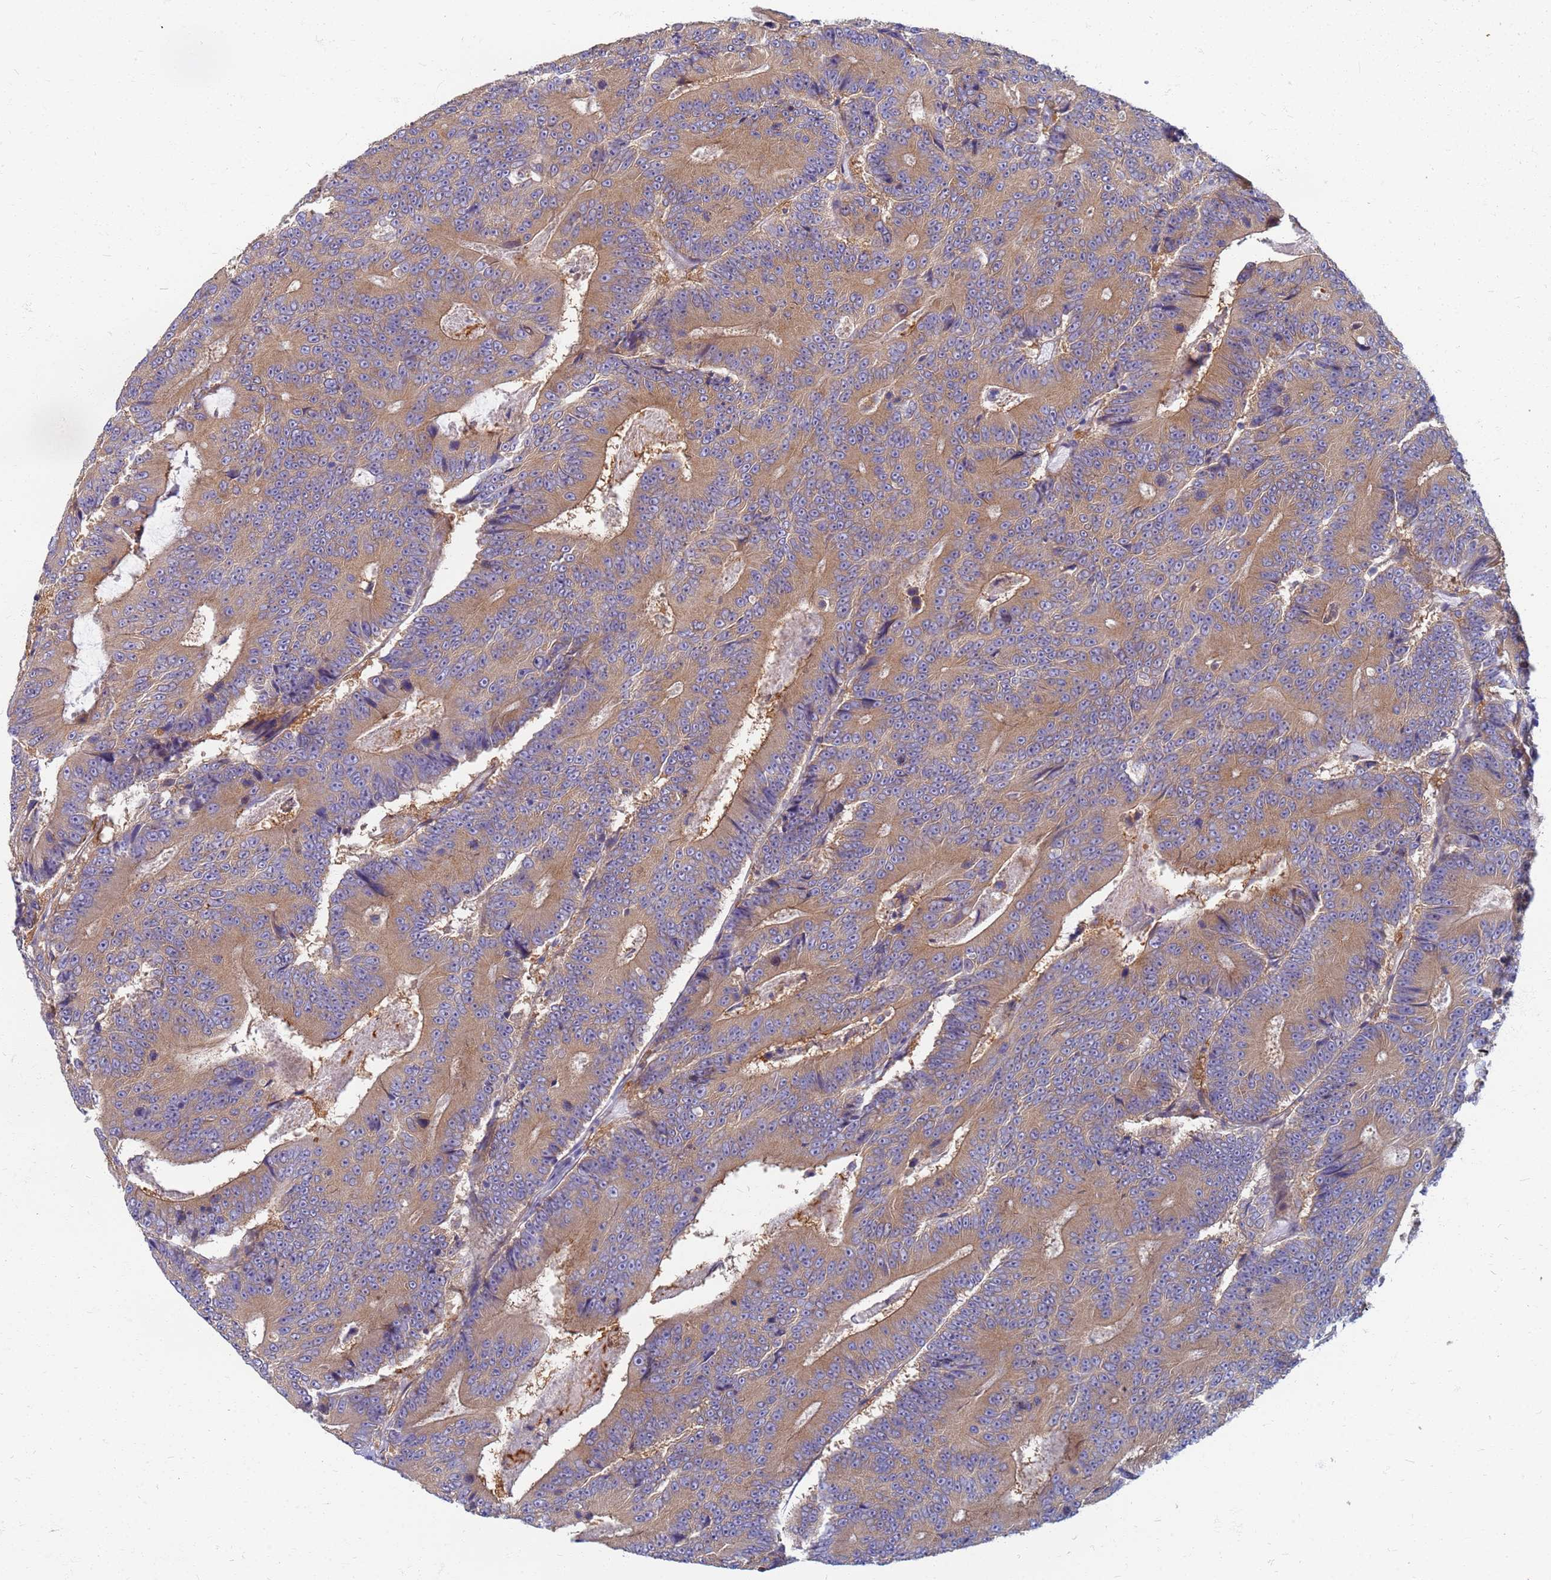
{"staining": {"intensity": "moderate", "quantity": ">75%", "location": "cytoplasmic/membranous"}, "tissue": "colorectal cancer", "cell_type": "Tumor cells", "image_type": "cancer", "snomed": [{"axis": "morphology", "description": "Adenocarcinoma, NOS"}, {"axis": "topography", "description": "Colon"}], "caption": "Colorectal cancer stained with a protein marker demonstrates moderate staining in tumor cells.", "gene": "EEA1", "patient": {"sex": "male", "age": 83}}